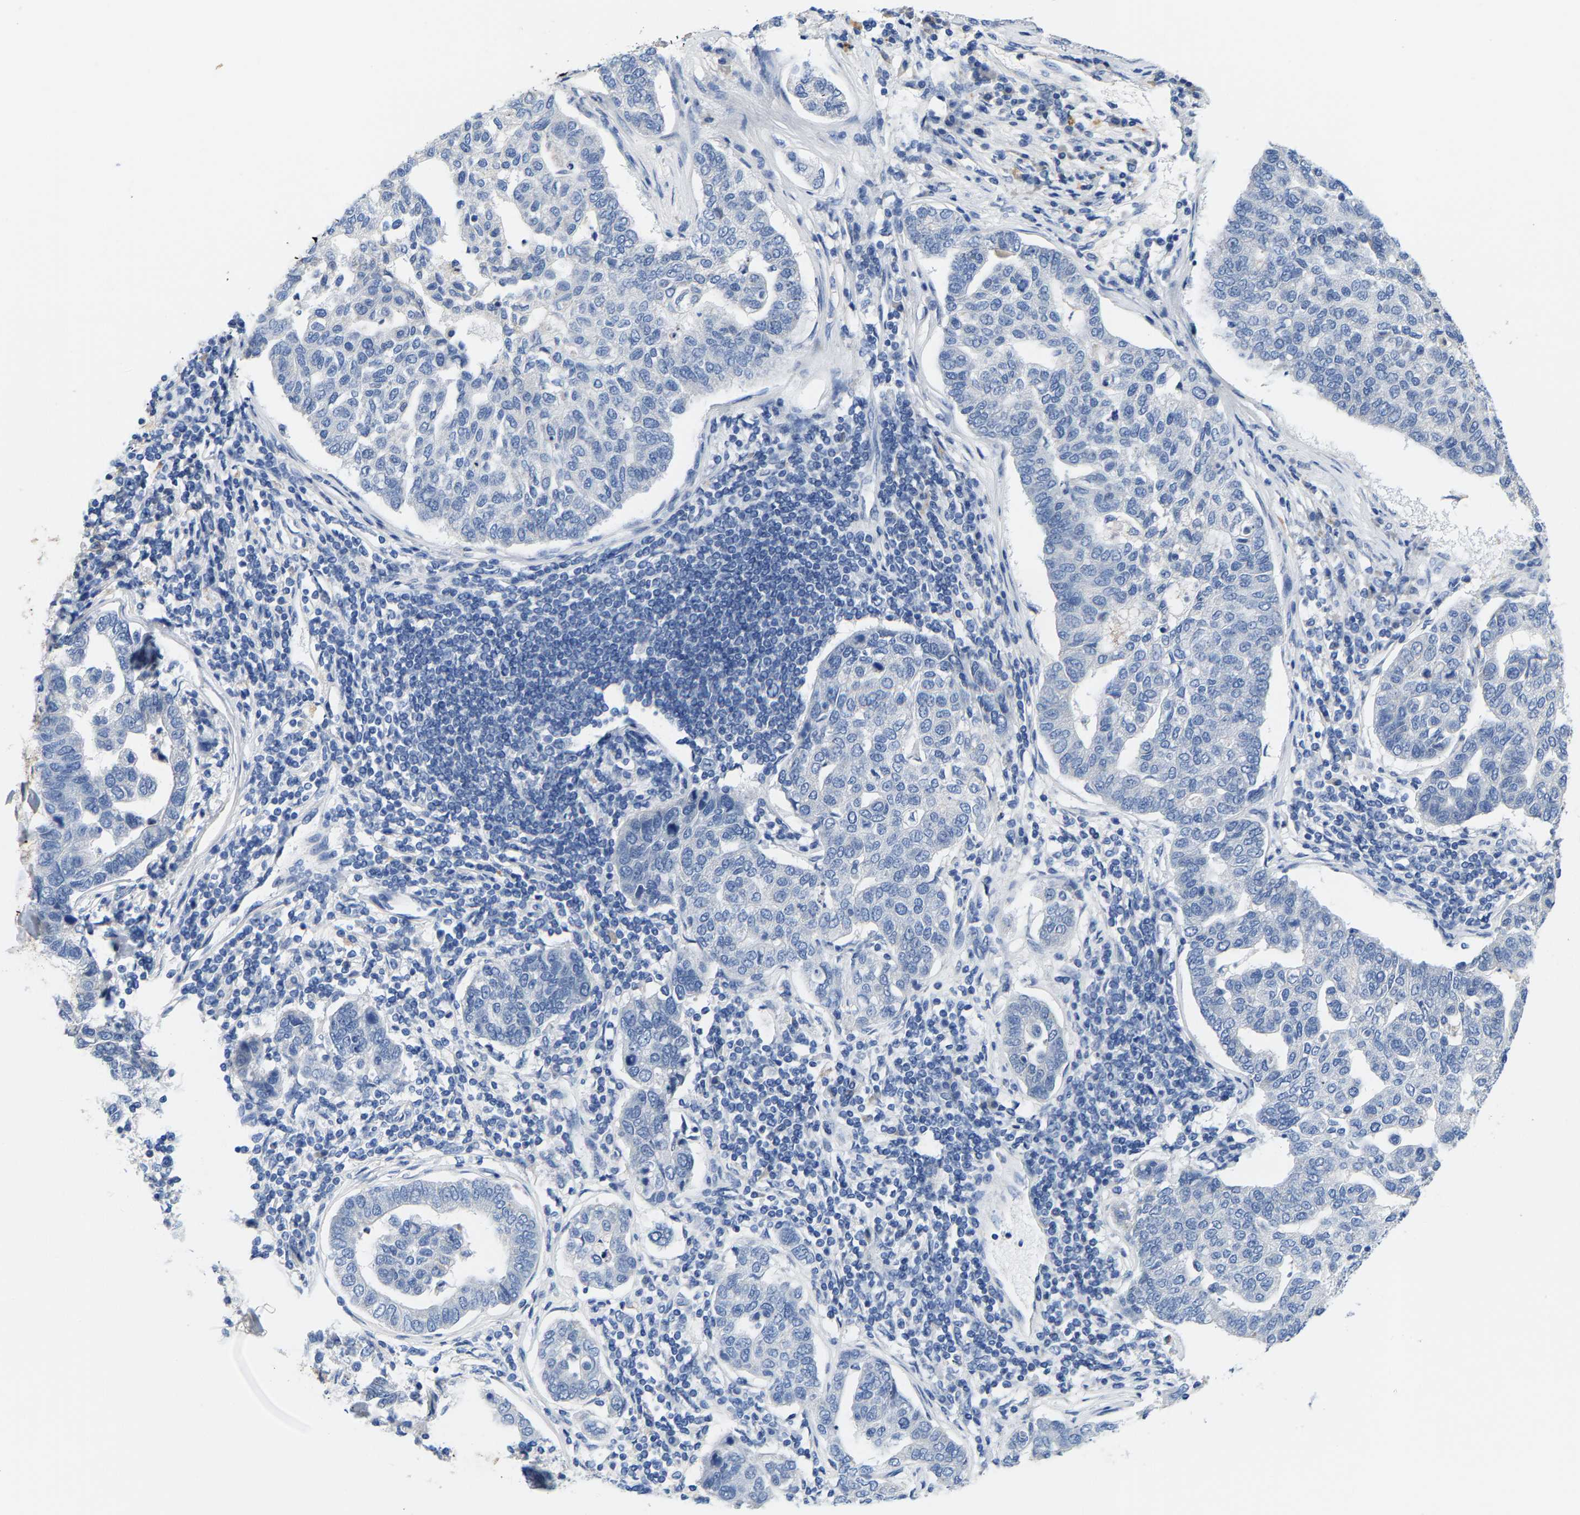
{"staining": {"intensity": "negative", "quantity": "none", "location": "none"}, "tissue": "pancreatic cancer", "cell_type": "Tumor cells", "image_type": "cancer", "snomed": [{"axis": "morphology", "description": "Adenocarcinoma, NOS"}, {"axis": "topography", "description": "Pancreas"}], "caption": "Tumor cells are negative for protein expression in human adenocarcinoma (pancreatic). (DAB IHC with hematoxylin counter stain).", "gene": "KLHL1", "patient": {"sex": "female", "age": 61}}